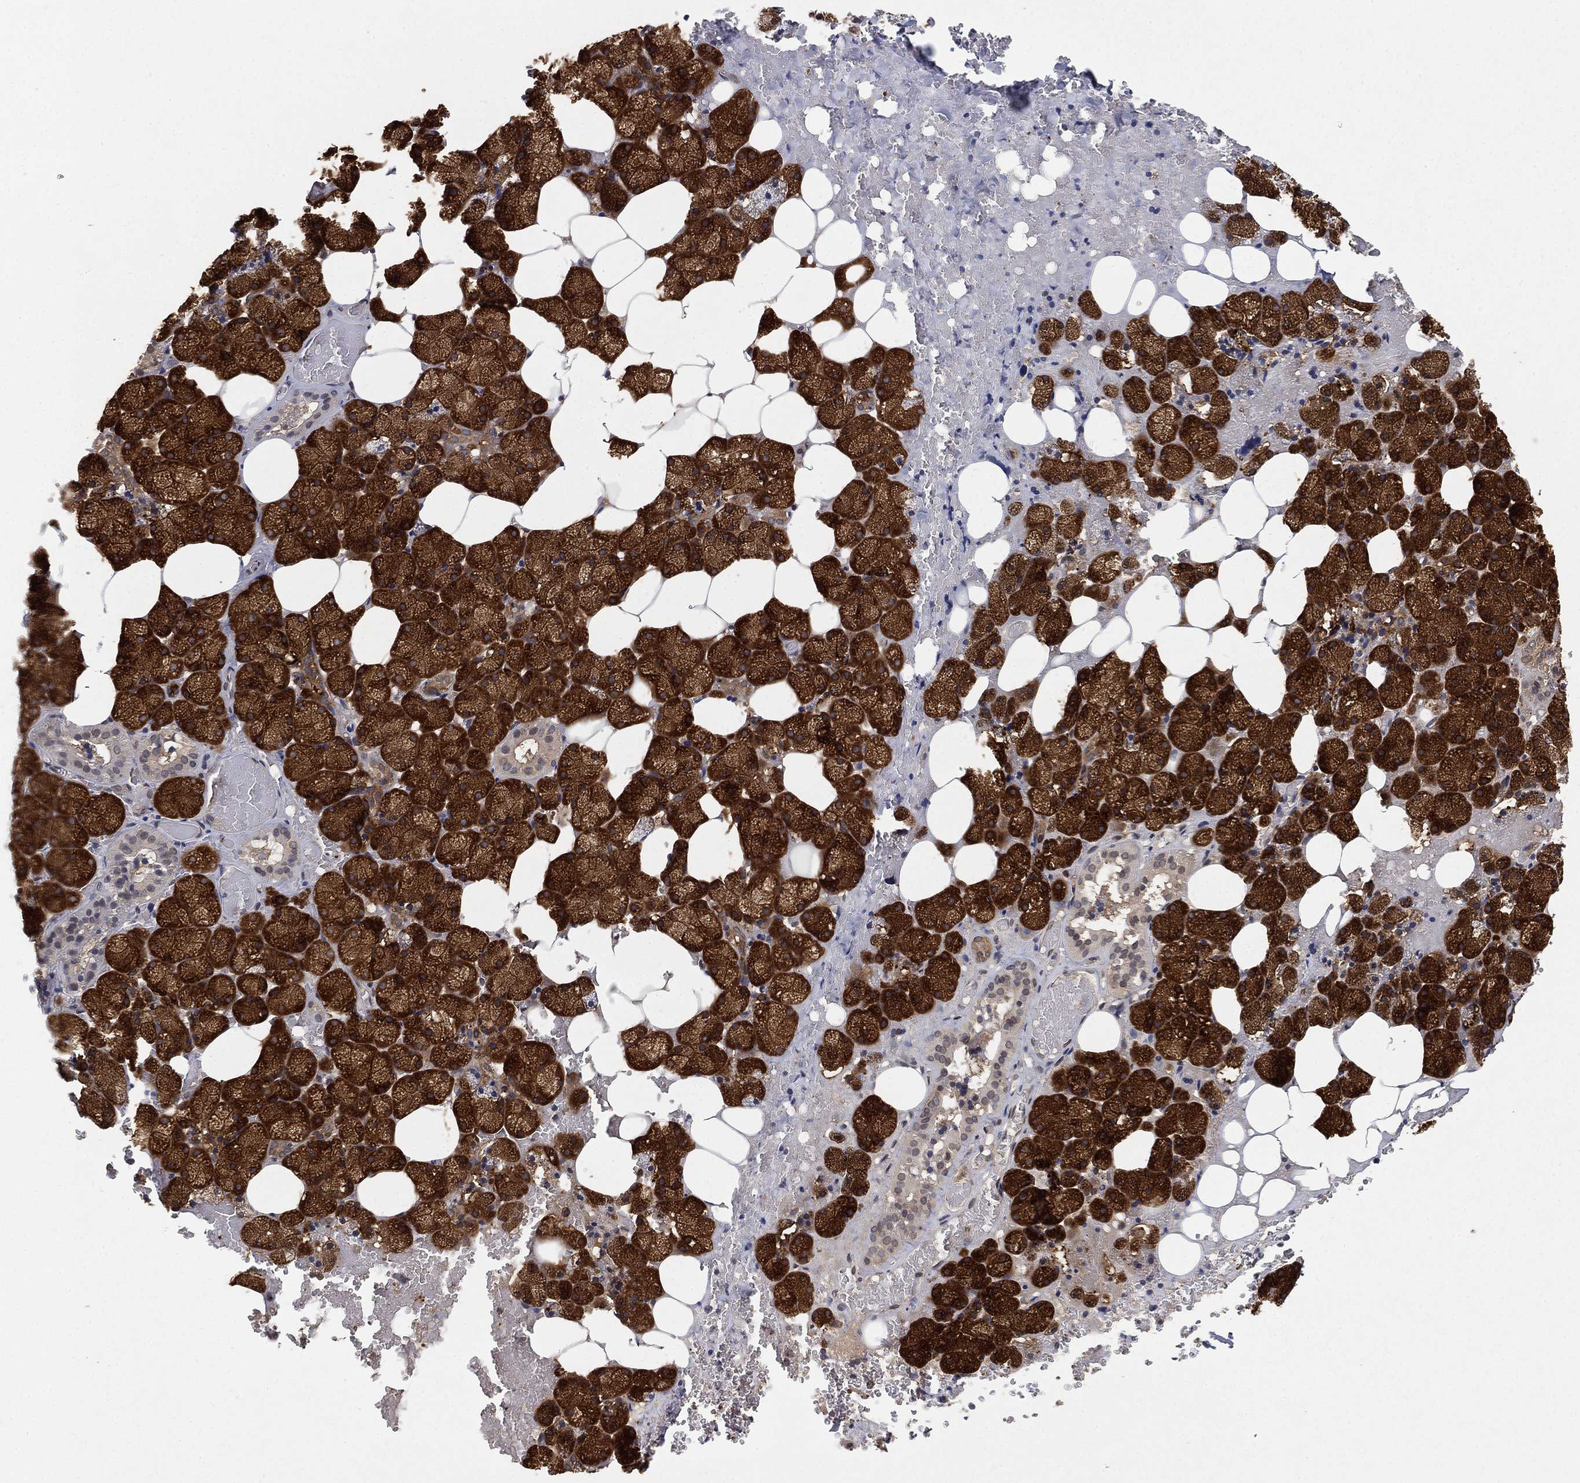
{"staining": {"intensity": "strong", "quantity": ">75%", "location": "cytoplasmic/membranous"}, "tissue": "salivary gland", "cell_type": "Glandular cells", "image_type": "normal", "snomed": [{"axis": "morphology", "description": "Normal tissue, NOS"}, {"axis": "topography", "description": "Salivary gland"}], "caption": "IHC staining of normal salivary gland, which shows high levels of strong cytoplasmic/membranous positivity in about >75% of glandular cells indicating strong cytoplasmic/membranous protein positivity. The staining was performed using DAB (brown) for protein detection and nuclei were counterstained in hematoxylin (blue).", "gene": "UBA5", "patient": {"sex": "male", "age": 38}}